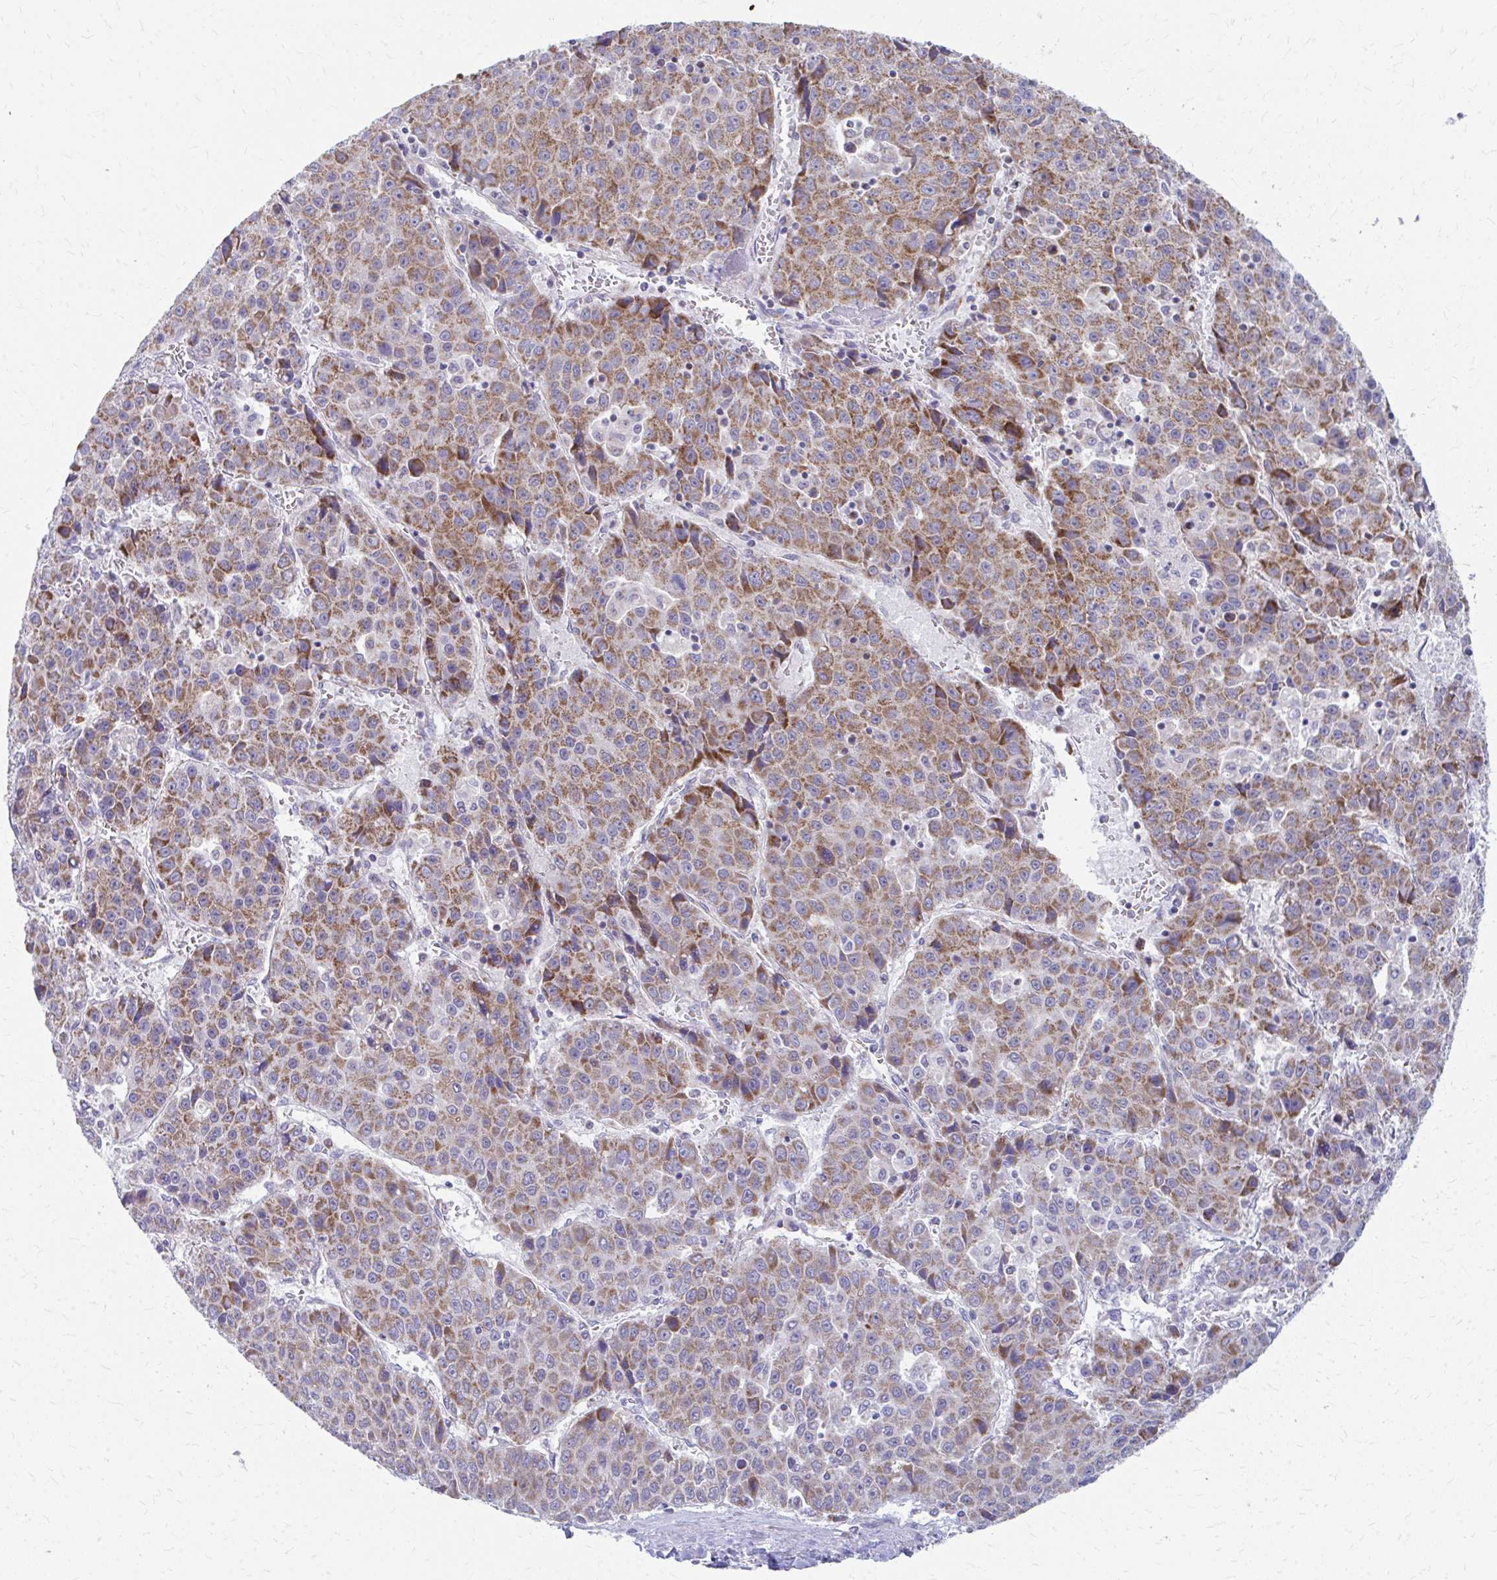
{"staining": {"intensity": "moderate", "quantity": ">75%", "location": "cytoplasmic/membranous"}, "tissue": "liver cancer", "cell_type": "Tumor cells", "image_type": "cancer", "snomed": [{"axis": "morphology", "description": "Carcinoma, Hepatocellular, NOS"}, {"axis": "topography", "description": "Liver"}], "caption": "Immunohistochemical staining of human liver hepatocellular carcinoma reveals moderate cytoplasmic/membranous protein positivity in about >75% of tumor cells.", "gene": "MRPL19", "patient": {"sex": "female", "age": 53}}